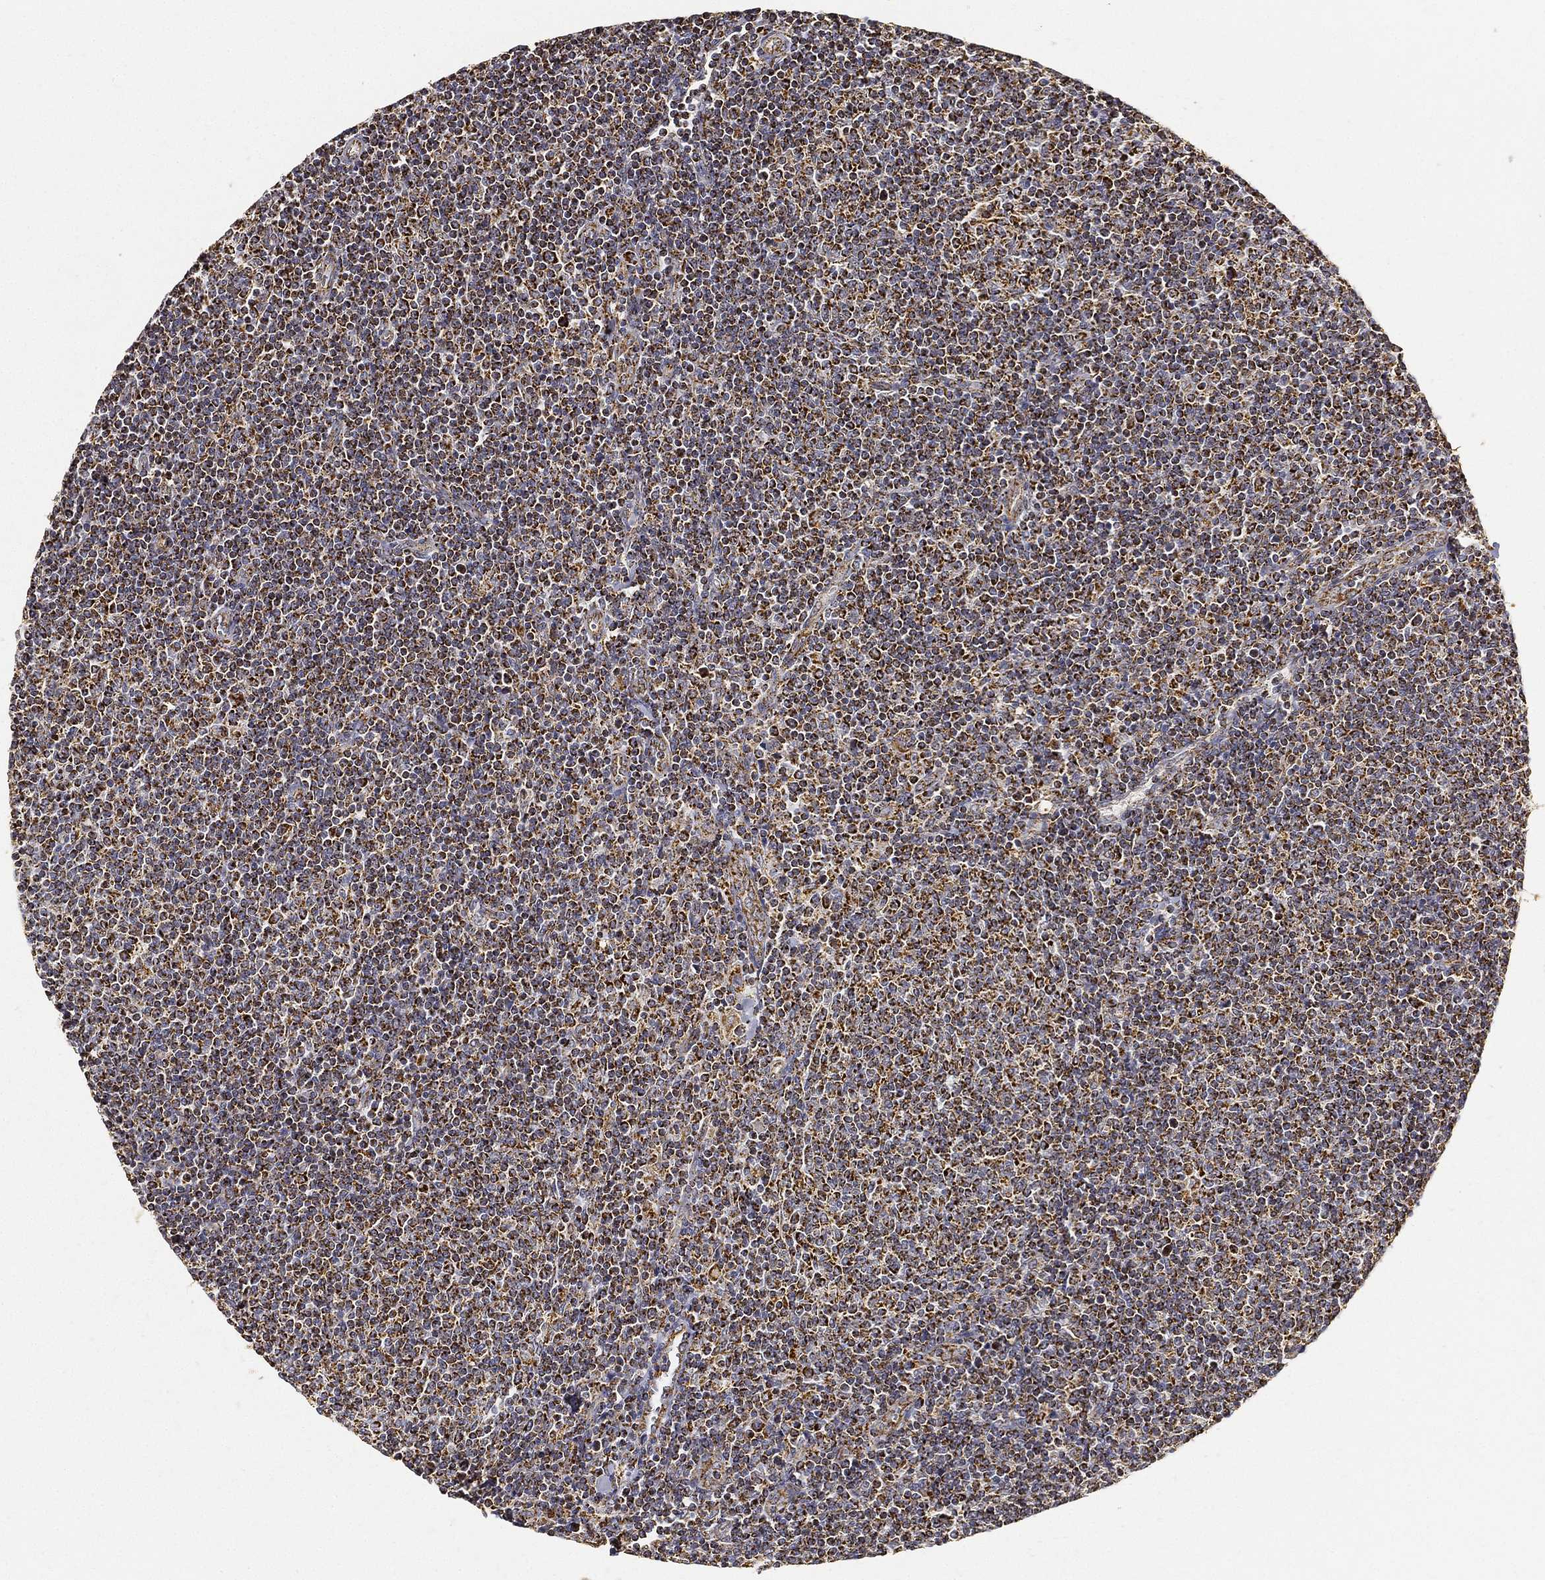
{"staining": {"intensity": "moderate", "quantity": ">75%", "location": "cytoplasmic/membranous"}, "tissue": "lymphoma", "cell_type": "Tumor cells", "image_type": "cancer", "snomed": [{"axis": "morphology", "description": "Malignant lymphoma, non-Hodgkin's type, Low grade"}, {"axis": "topography", "description": "Lymph node"}], "caption": "High-magnification brightfield microscopy of lymphoma stained with DAB (3,3'-diaminobenzidine) (brown) and counterstained with hematoxylin (blue). tumor cells exhibit moderate cytoplasmic/membranous positivity is appreciated in about>75% of cells. The staining was performed using DAB, with brown indicating positive protein expression. Nuclei are stained blue with hematoxylin.", "gene": "NDUFAB1", "patient": {"sex": "male", "age": 52}}